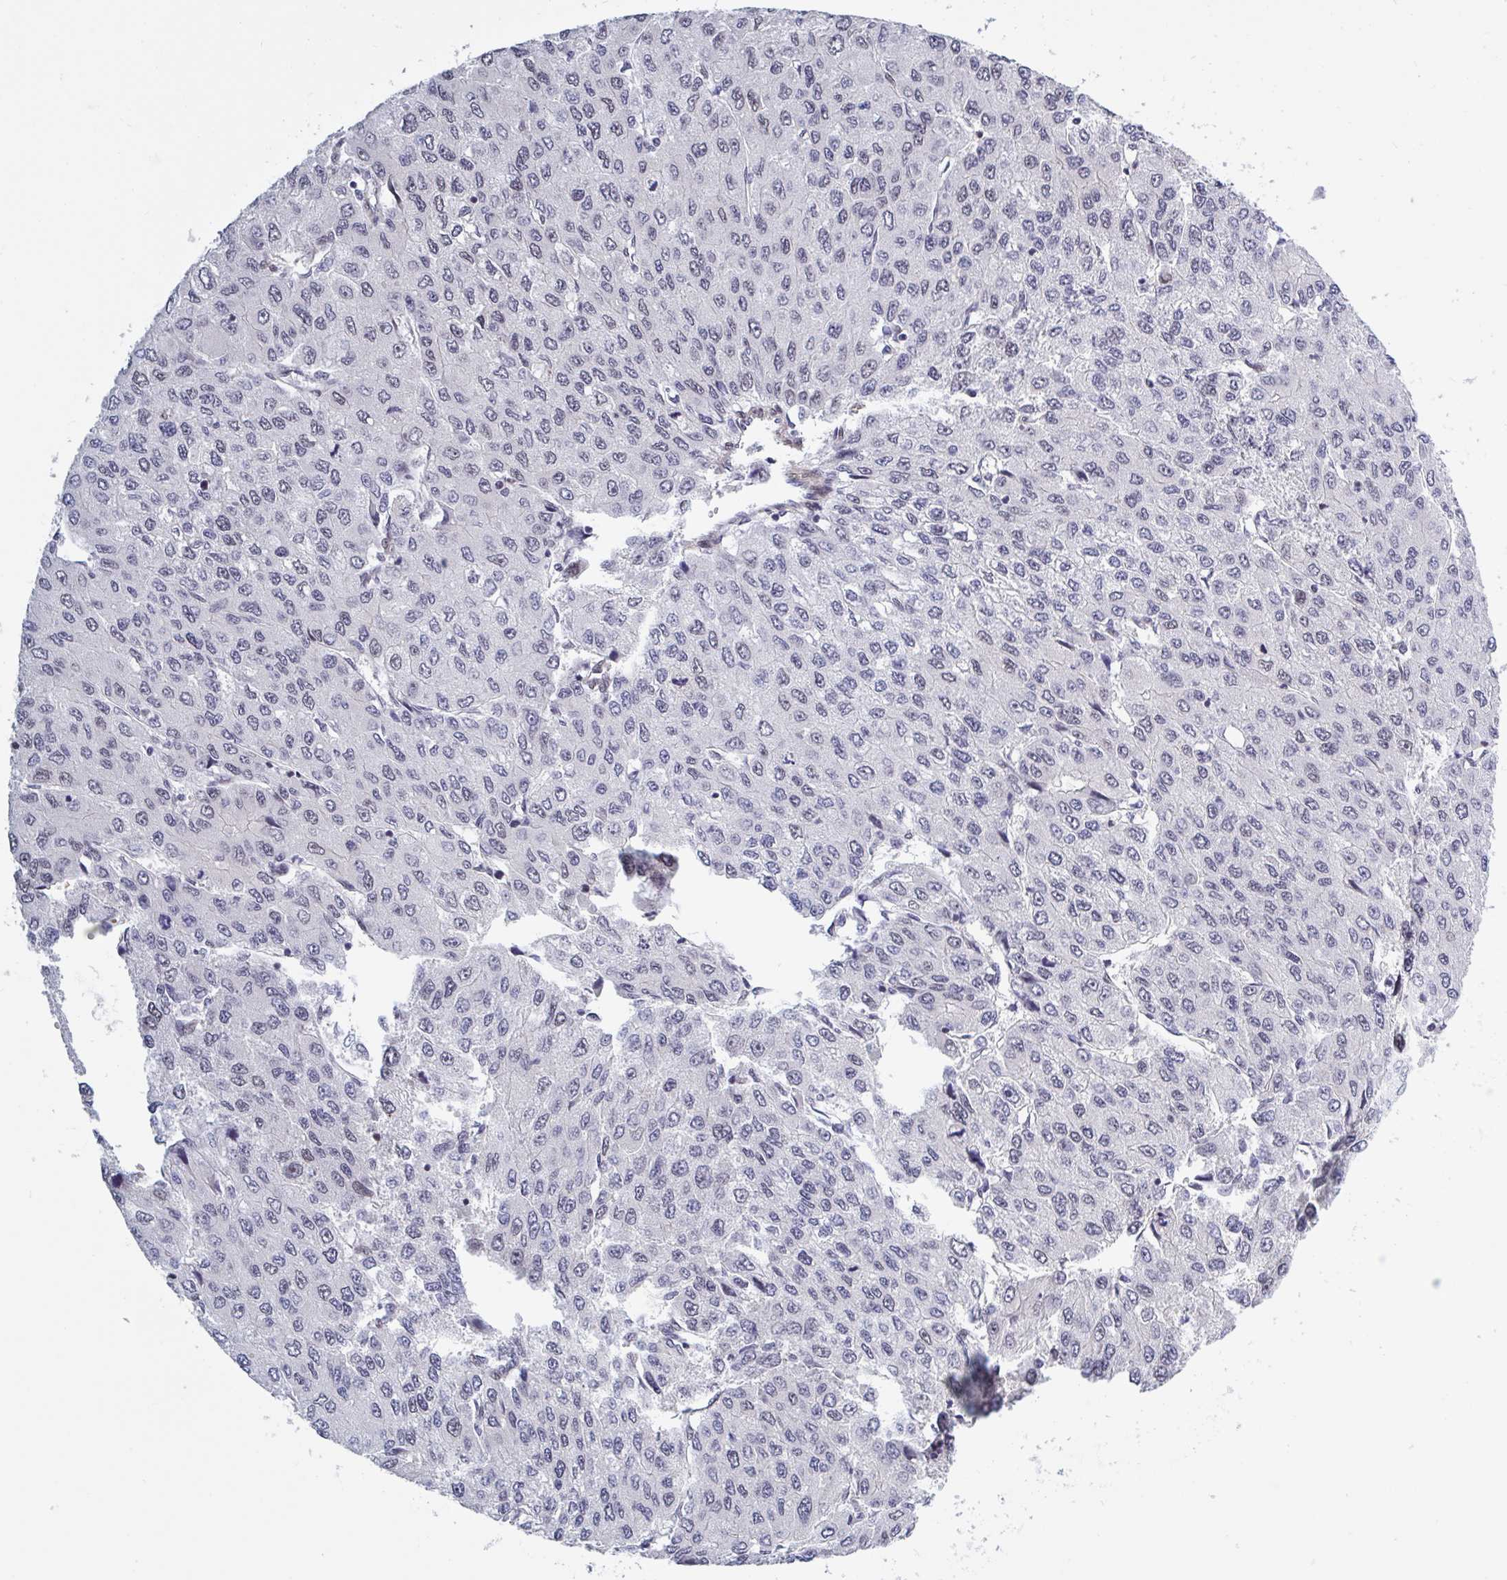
{"staining": {"intensity": "weak", "quantity": "<25%", "location": "nuclear"}, "tissue": "liver cancer", "cell_type": "Tumor cells", "image_type": "cancer", "snomed": [{"axis": "morphology", "description": "Carcinoma, Hepatocellular, NOS"}, {"axis": "topography", "description": "Liver"}], "caption": "DAB (3,3'-diaminobenzidine) immunohistochemical staining of liver cancer (hepatocellular carcinoma) shows no significant expression in tumor cells.", "gene": "BCL7B", "patient": {"sex": "female", "age": 66}}